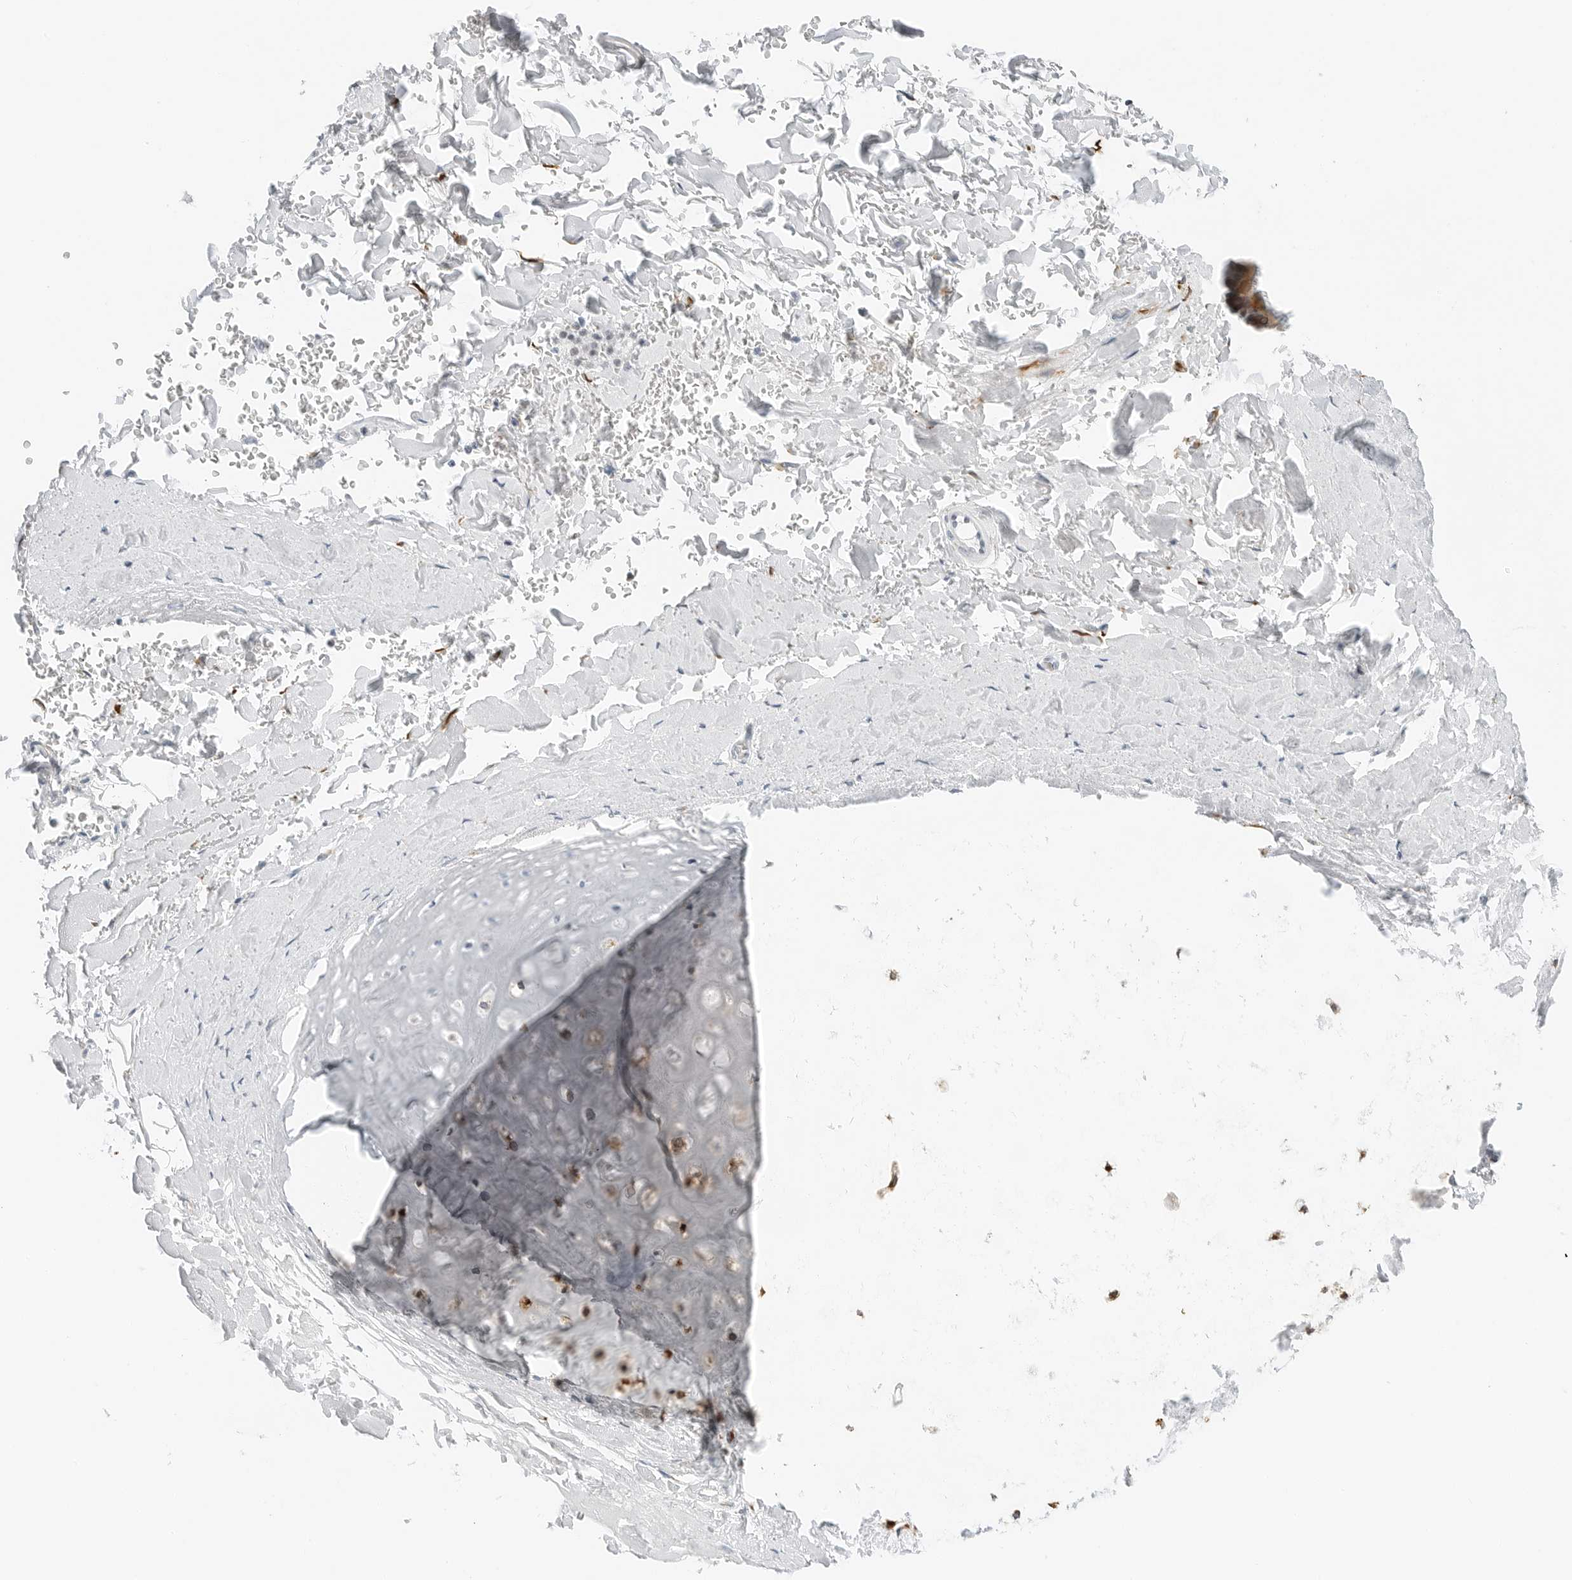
{"staining": {"intensity": "negative", "quantity": "none", "location": "none"}, "tissue": "adipose tissue", "cell_type": "Adipocytes", "image_type": "normal", "snomed": [{"axis": "morphology", "description": "Normal tissue, NOS"}, {"axis": "topography", "description": "Cartilage tissue"}], "caption": "This is a micrograph of IHC staining of normal adipose tissue, which shows no expression in adipocytes. Brightfield microscopy of immunohistochemistry stained with DAB (3,3'-diaminobenzidine) (brown) and hematoxylin (blue), captured at high magnification.", "gene": "P4HA2", "patient": {"sex": "female", "age": 63}}